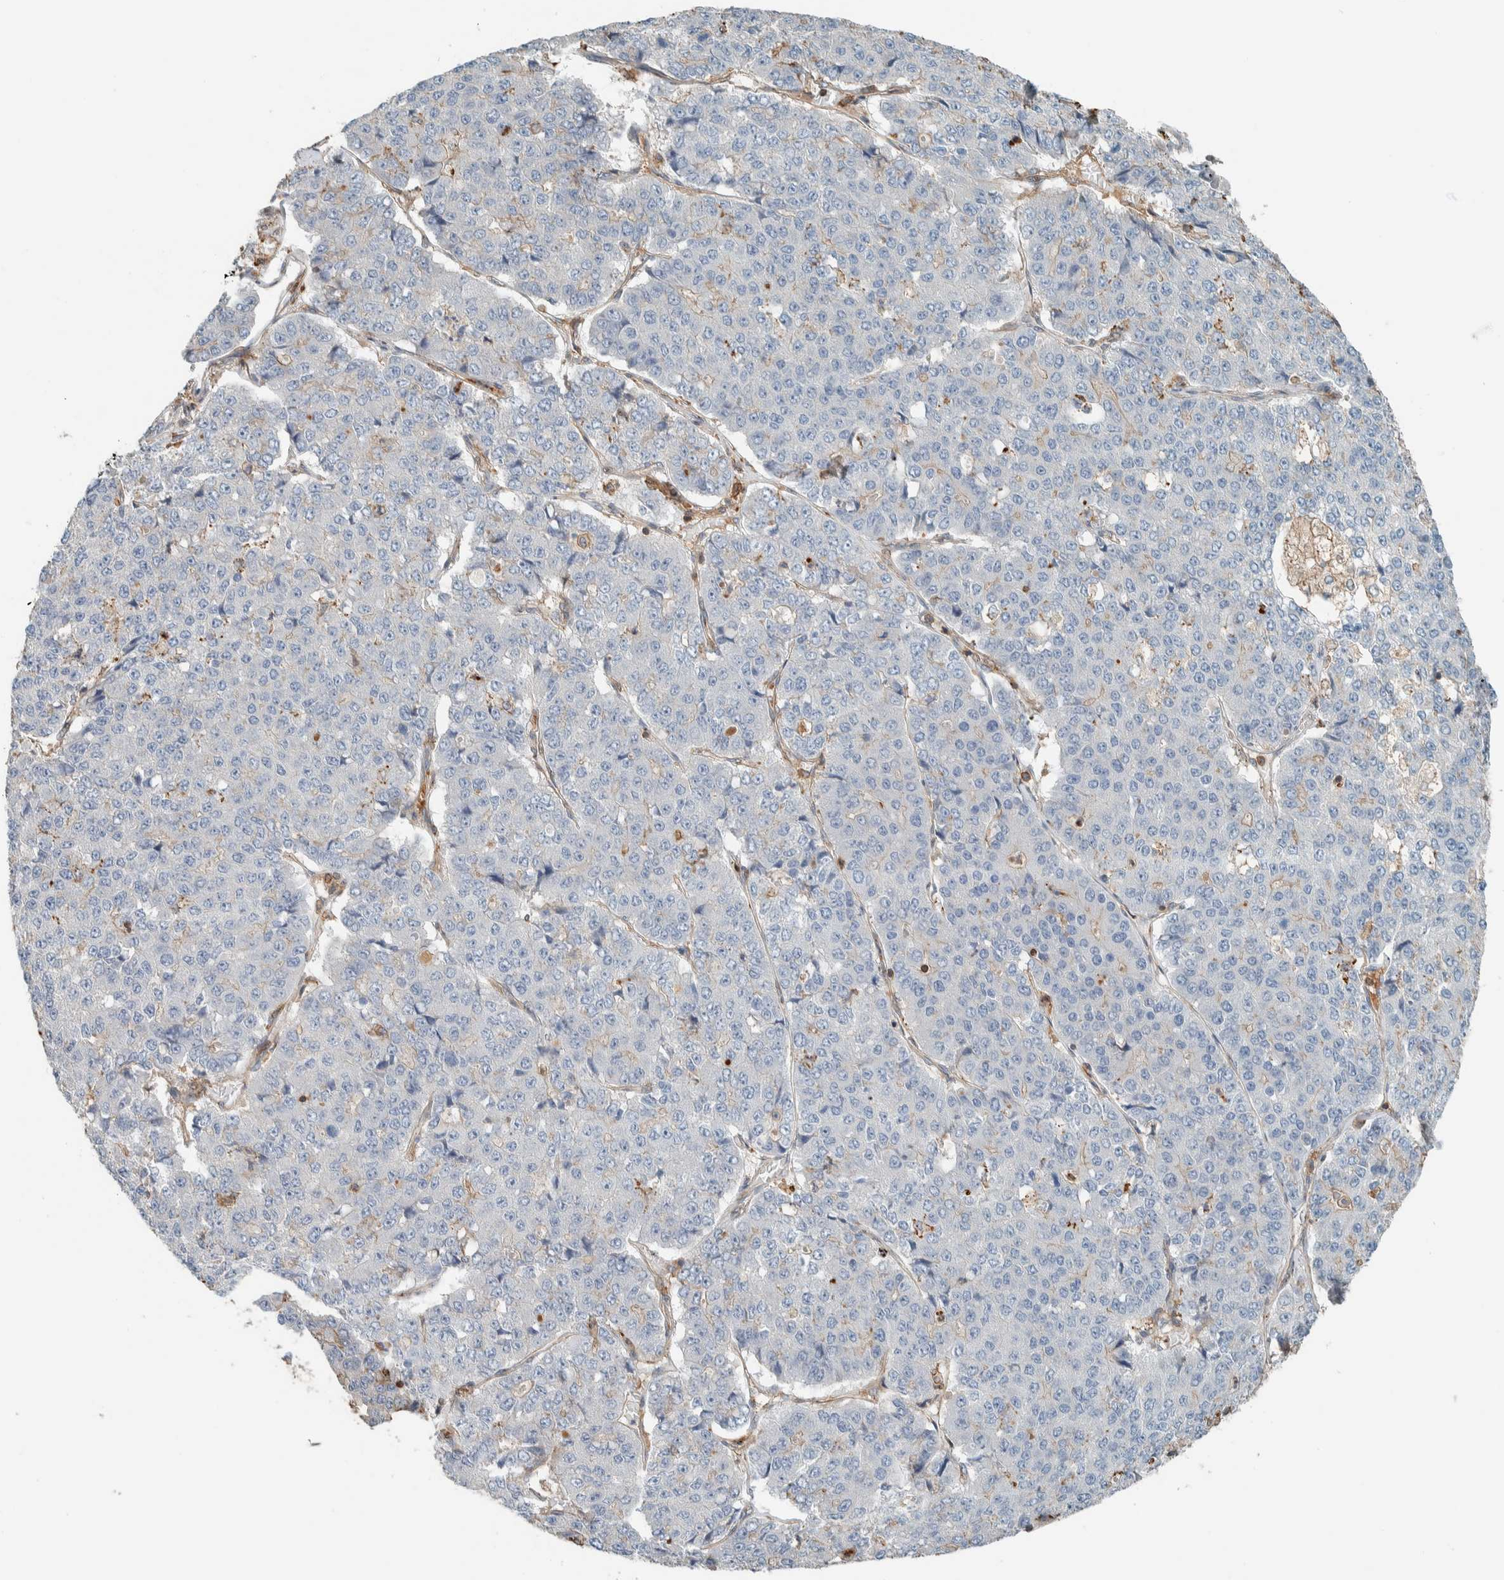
{"staining": {"intensity": "negative", "quantity": "none", "location": "none"}, "tissue": "pancreatic cancer", "cell_type": "Tumor cells", "image_type": "cancer", "snomed": [{"axis": "morphology", "description": "Adenocarcinoma, NOS"}, {"axis": "topography", "description": "Pancreas"}], "caption": "DAB (3,3'-diaminobenzidine) immunohistochemical staining of human pancreatic adenocarcinoma demonstrates no significant staining in tumor cells. (DAB immunohistochemistry with hematoxylin counter stain).", "gene": "CTBP2", "patient": {"sex": "male", "age": 50}}